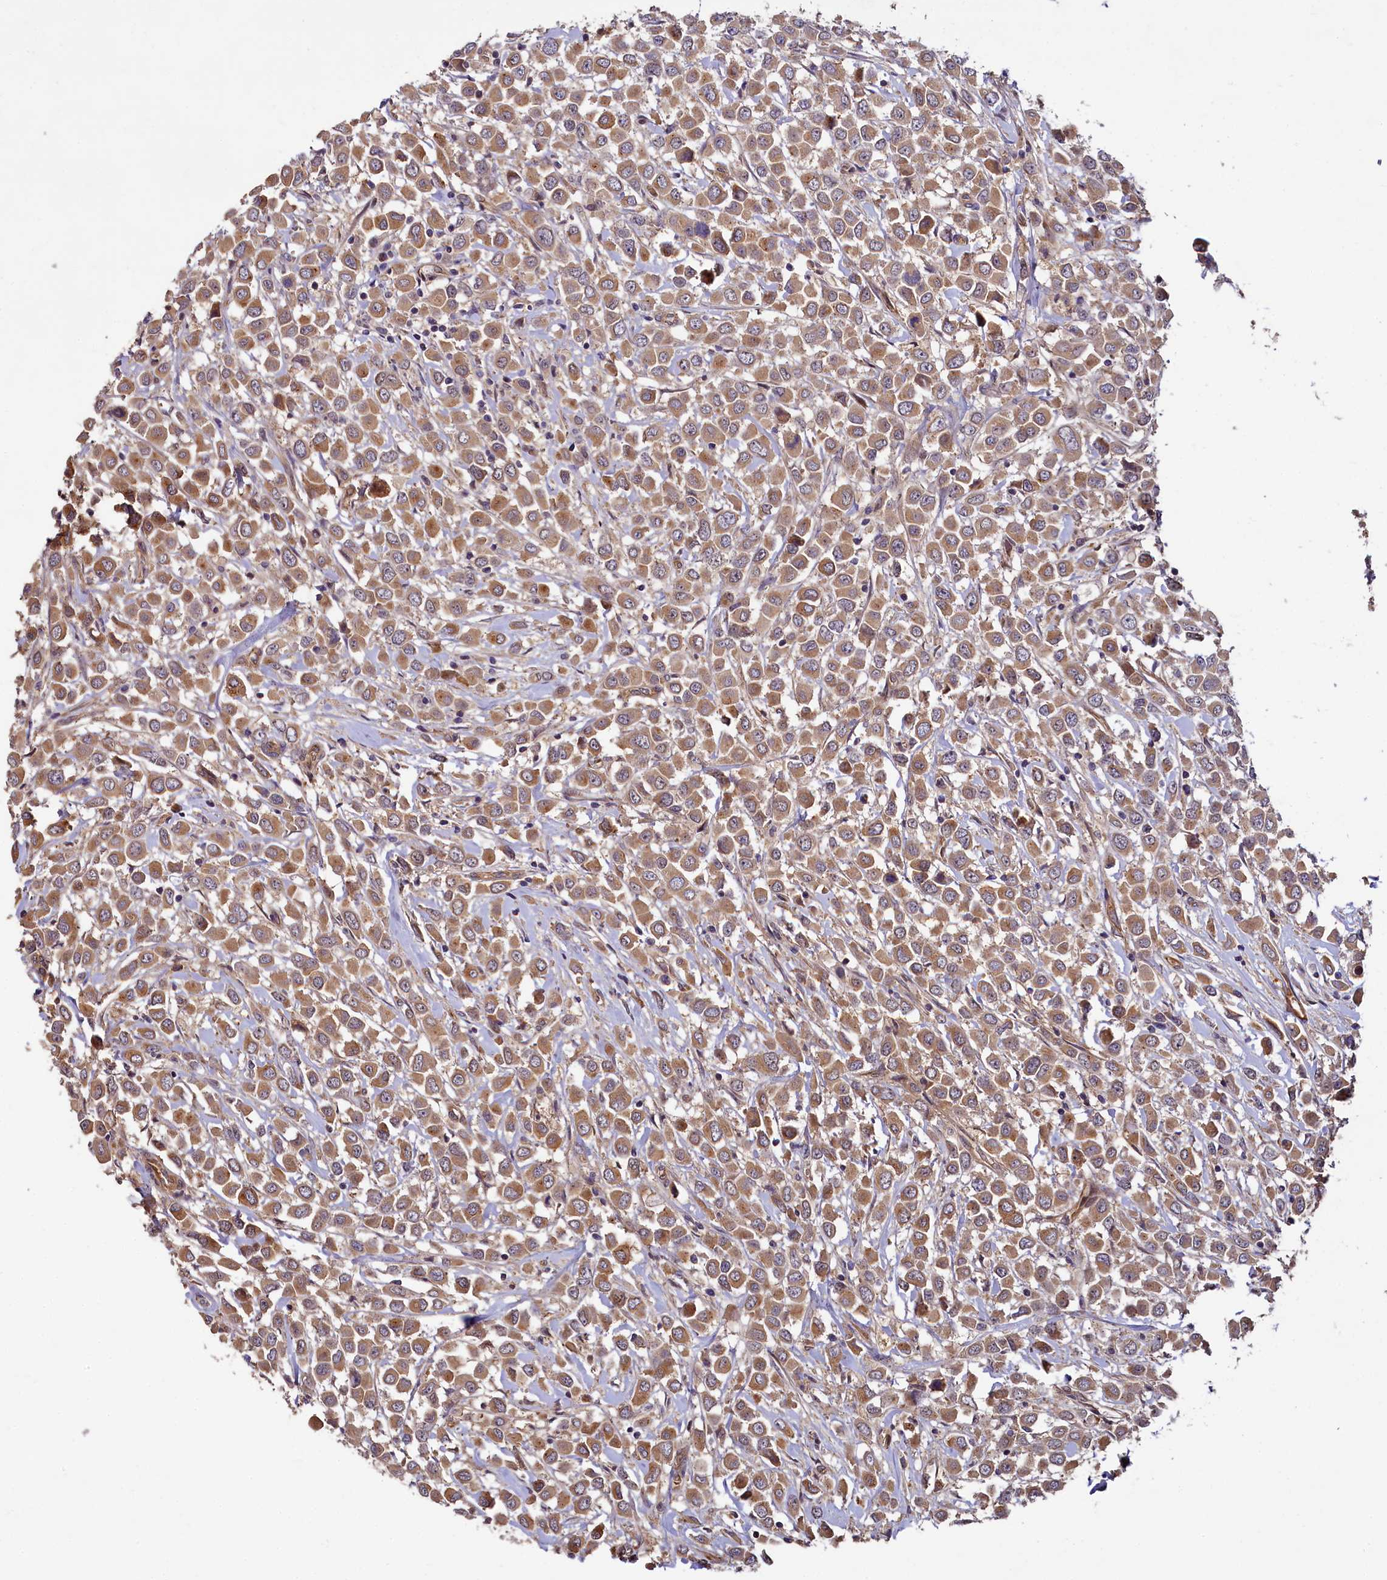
{"staining": {"intensity": "moderate", "quantity": ">75%", "location": "cytoplasmic/membranous"}, "tissue": "breast cancer", "cell_type": "Tumor cells", "image_type": "cancer", "snomed": [{"axis": "morphology", "description": "Duct carcinoma"}, {"axis": "topography", "description": "Breast"}], "caption": "This histopathology image displays breast cancer (invasive ductal carcinoma) stained with IHC to label a protein in brown. The cytoplasmic/membranous of tumor cells show moderate positivity for the protein. Nuclei are counter-stained blue.", "gene": "PKN2", "patient": {"sex": "female", "age": 61}}